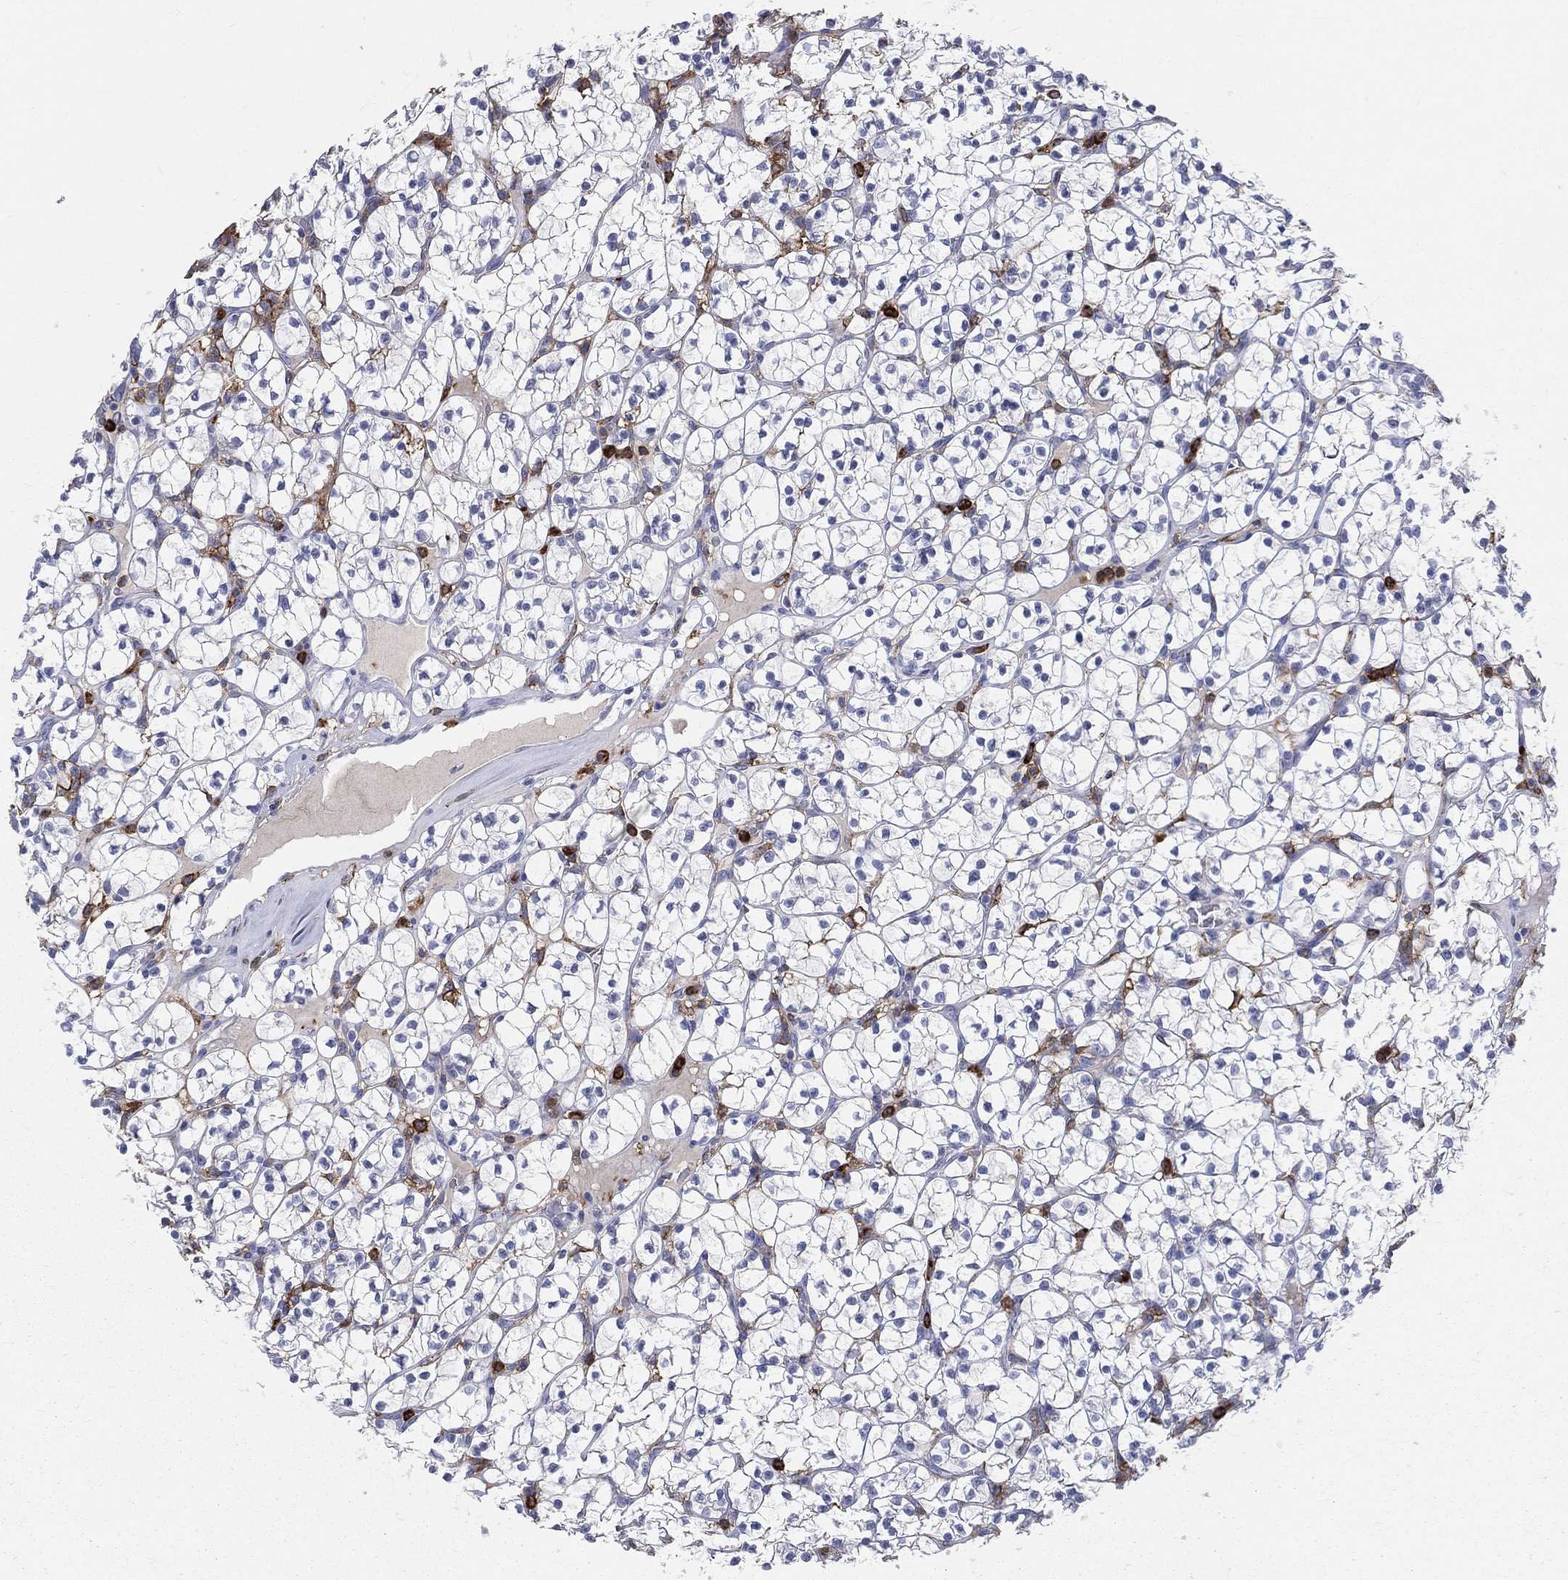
{"staining": {"intensity": "negative", "quantity": "none", "location": "none"}, "tissue": "renal cancer", "cell_type": "Tumor cells", "image_type": "cancer", "snomed": [{"axis": "morphology", "description": "Adenocarcinoma, NOS"}, {"axis": "topography", "description": "Kidney"}], "caption": "Immunohistochemical staining of human adenocarcinoma (renal) shows no significant expression in tumor cells.", "gene": "CD33", "patient": {"sex": "female", "age": 89}}